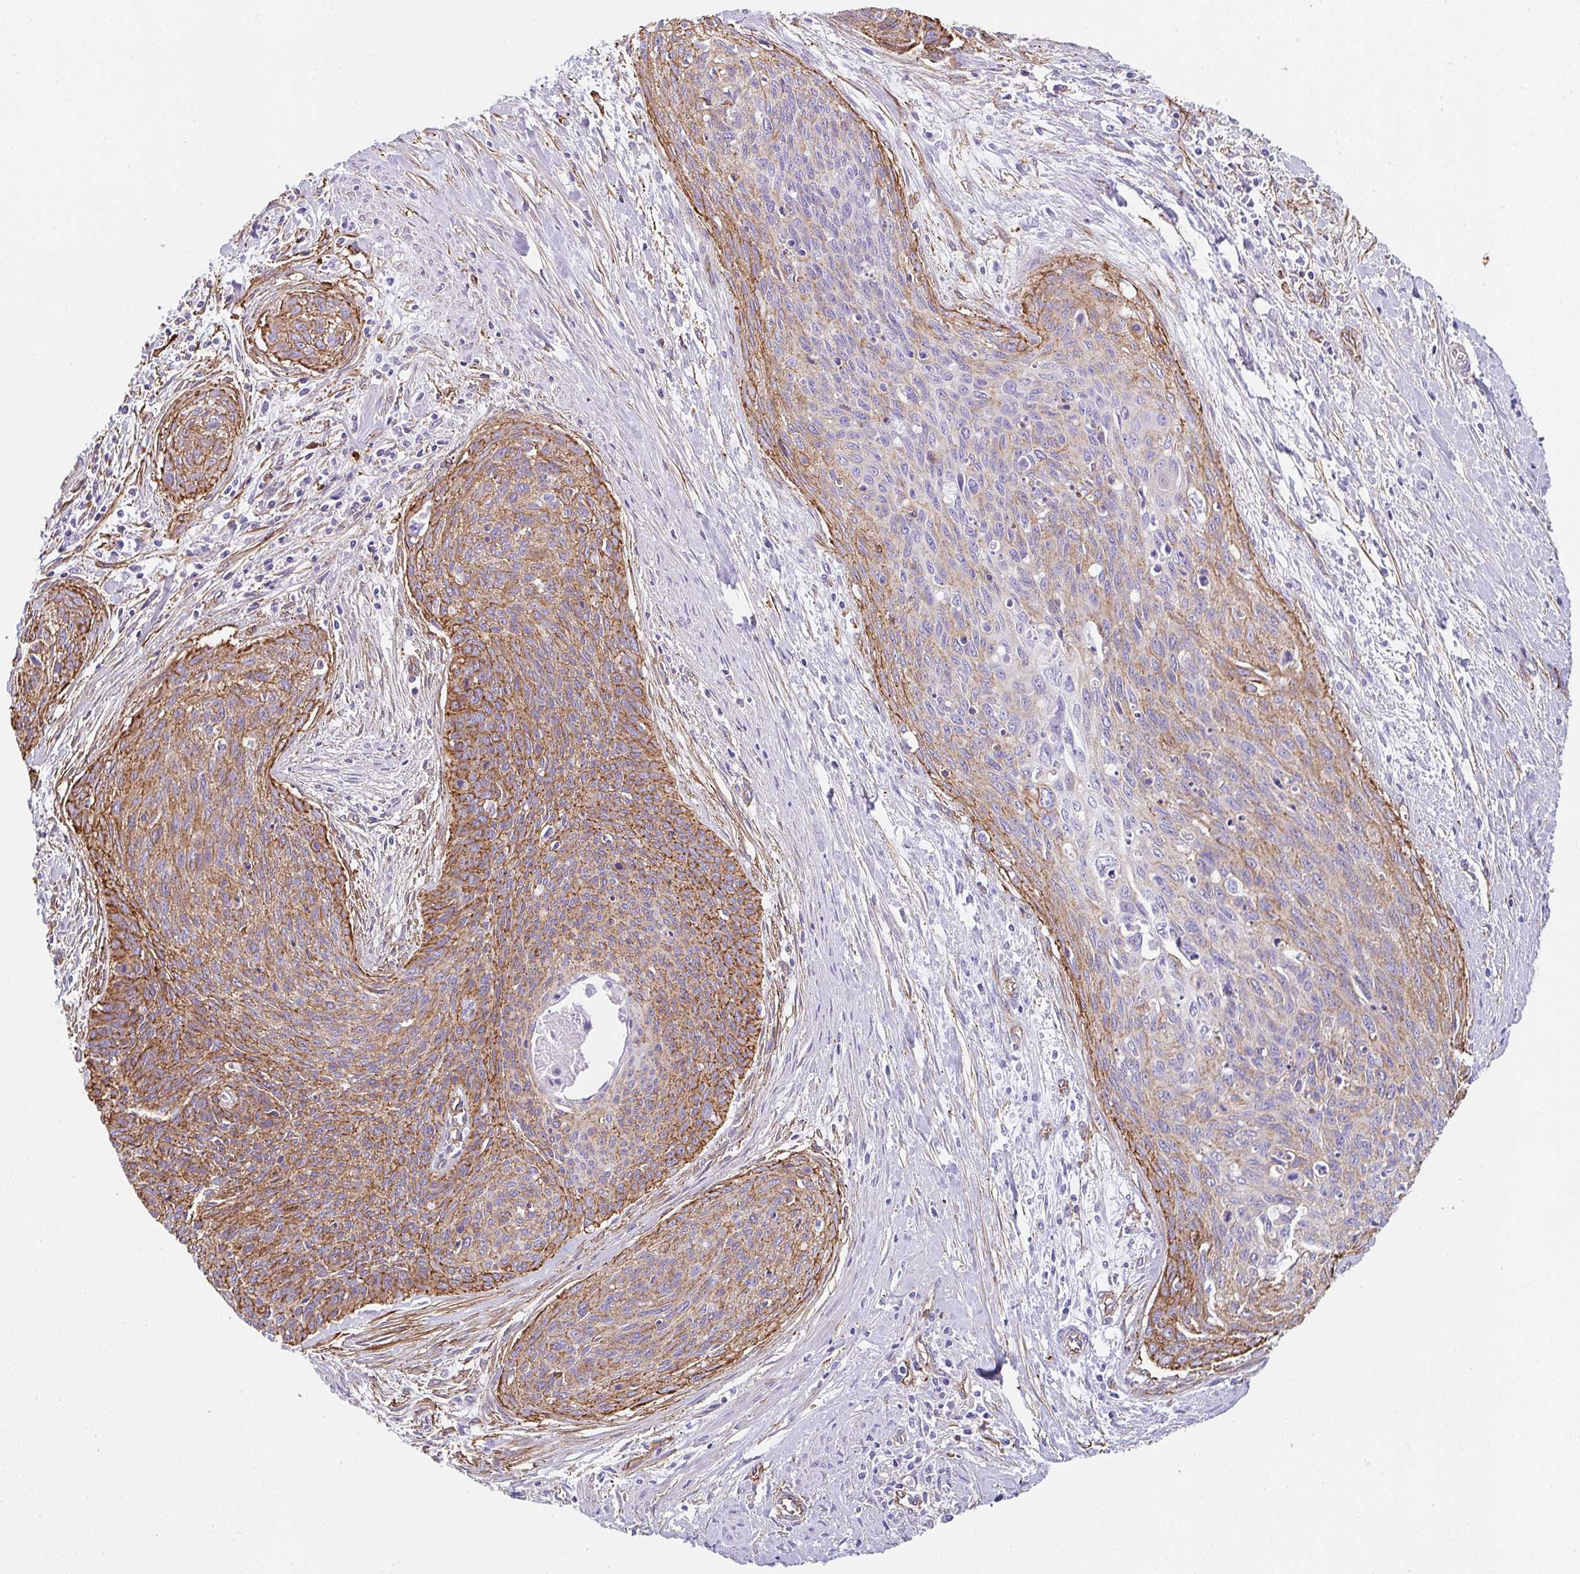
{"staining": {"intensity": "moderate", "quantity": "25%-75%", "location": "cytoplasmic/membranous"}, "tissue": "cervical cancer", "cell_type": "Tumor cells", "image_type": "cancer", "snomed": [{"axis": "morphology", "description": "Squamous cell carcinoma, NOS"}, {"axis": "topography", "description": "Cervix"}], "caption": "Cervical squamous cell carcinoma stained with immunohistochemistry (IHC) demonstrates moderate cytoplasmic/membranous staining in approximately 25%-75% of tumor cells. (brown staining indicates protein expression, while blue staining denotes nuclei).", "gene": "DBN1", "patient": {"sex": "female", "age": 55}}